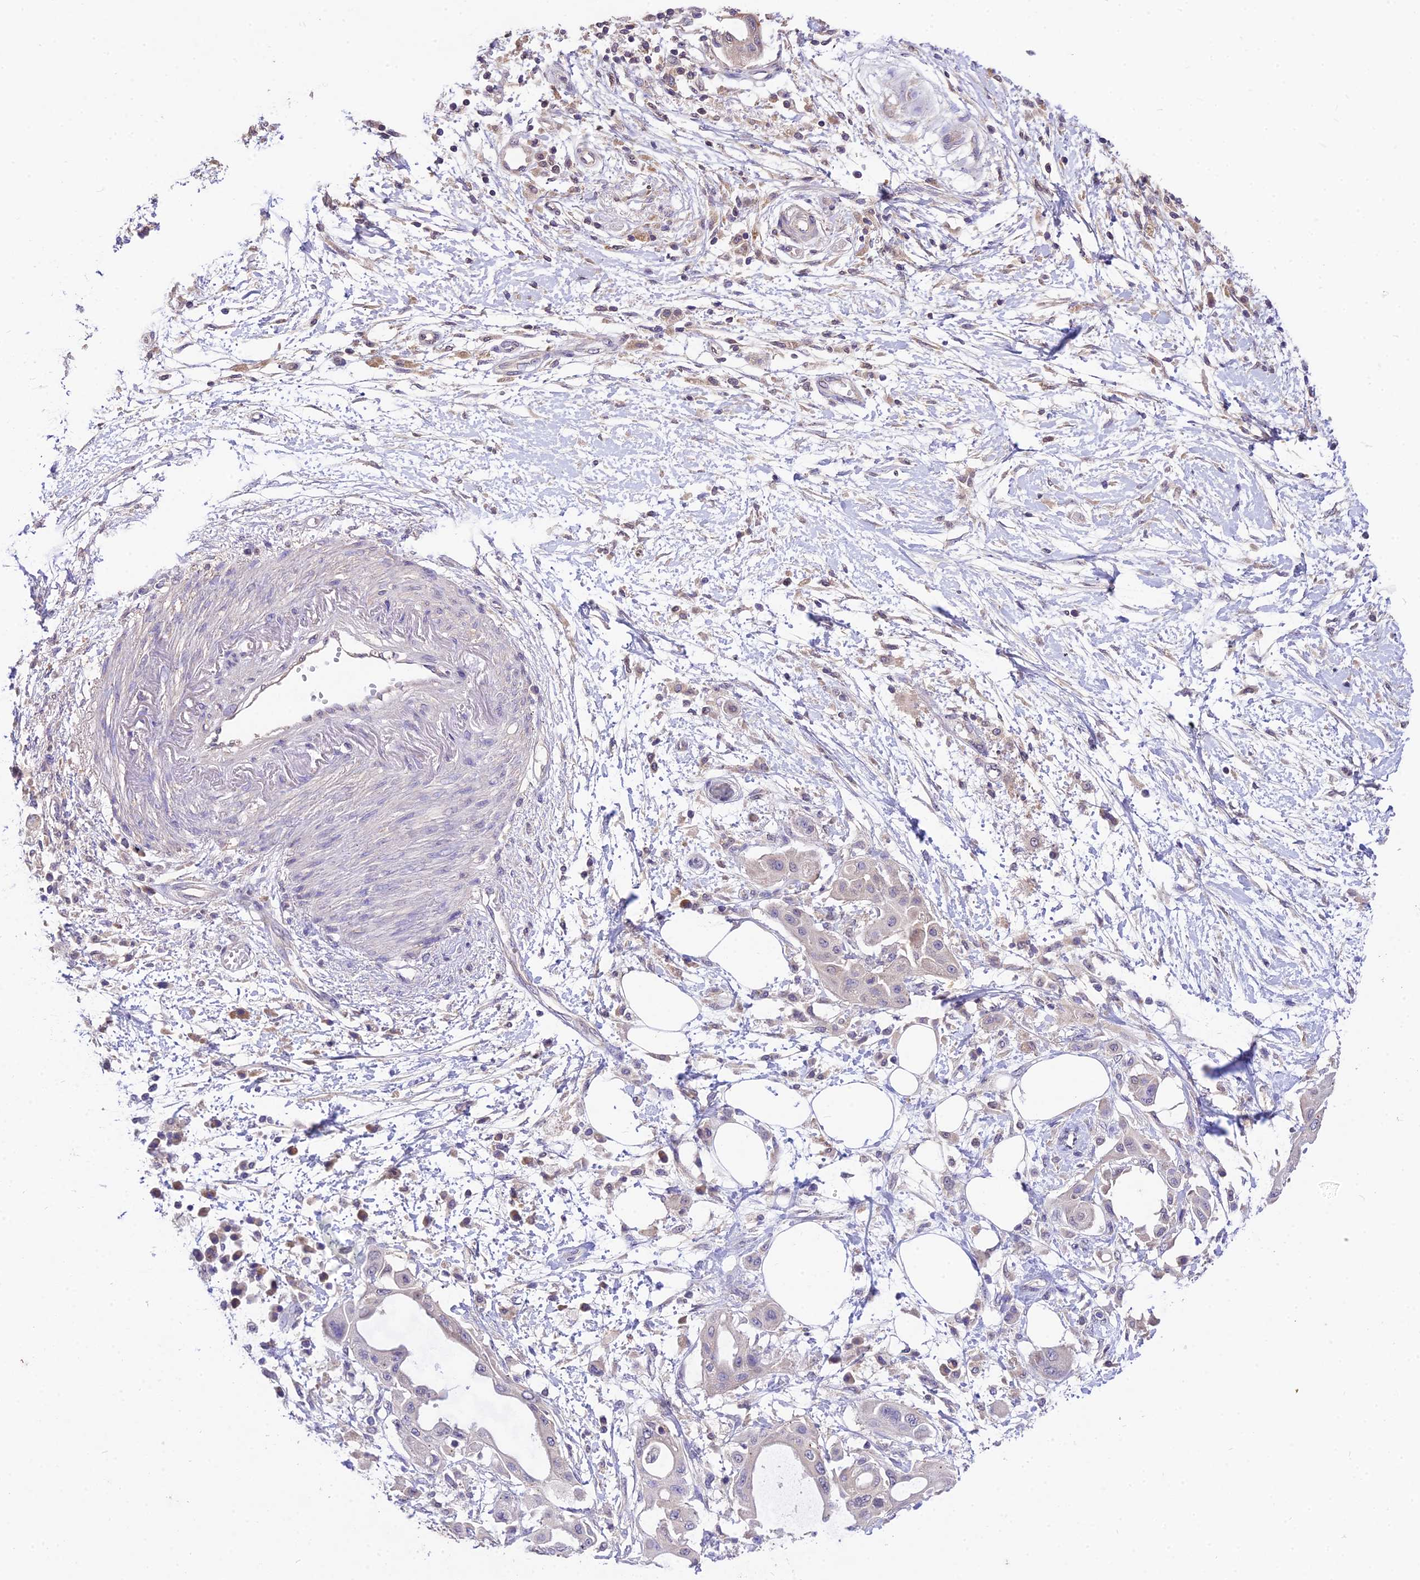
{"staining": {"intensity": "negative", "quantity": "none", "location": "none"}, "tissue": "pancreatic cancer", "cell_type": "Tumor cells", "image_type": "cancer", "snomed": [{"axis": "morphology", "description": "Adenocarcinoma, NOS"}, {"axis": "topography", "description": "Pancreas"}], "caption": "Immunohistochemical staining of pancreatic cancer reveals no significant expression in tumor cells.", "gene": "PGK1", "patient": {"sex": "male", "age": 68}}